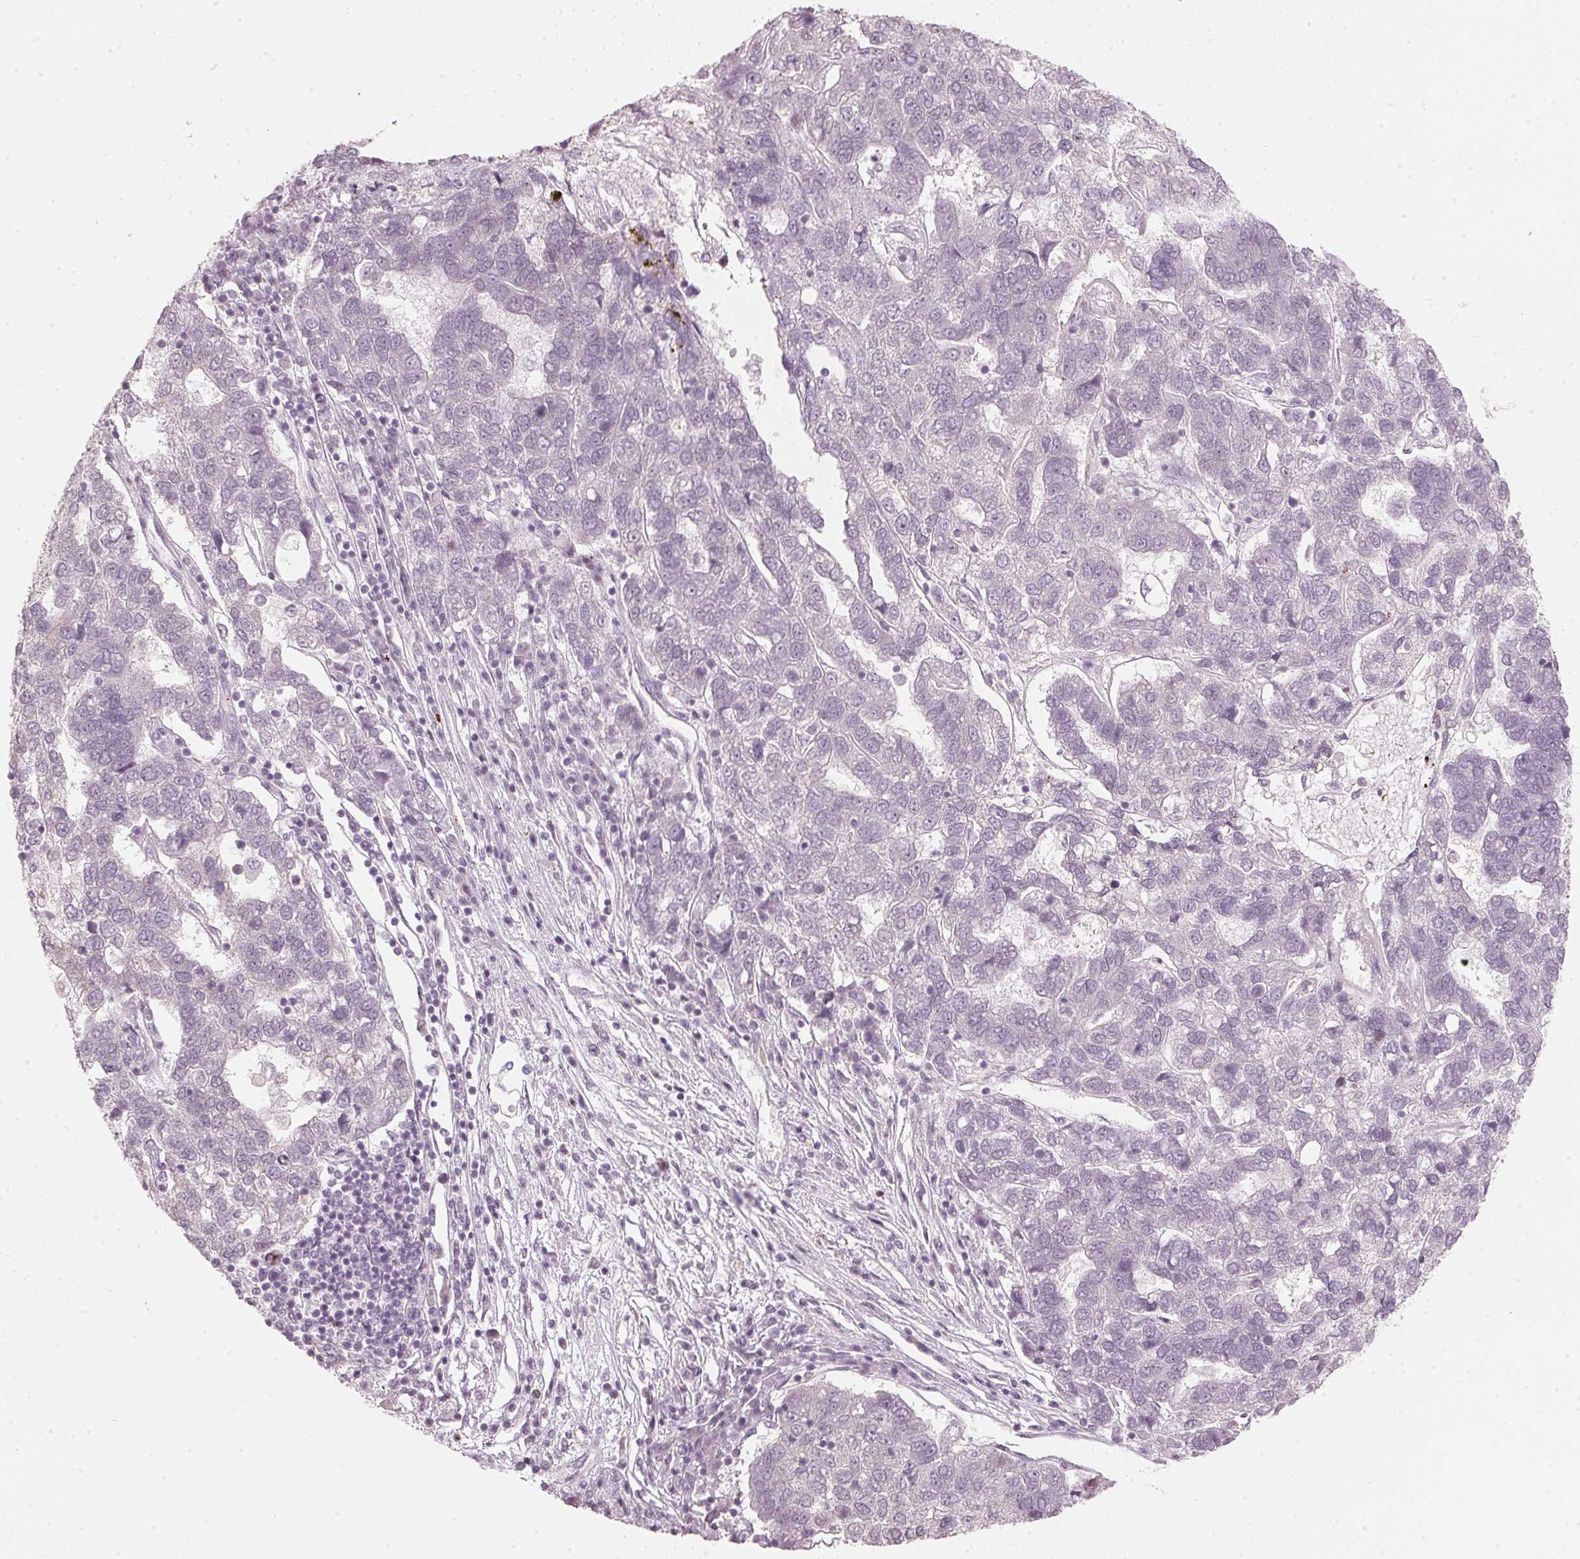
{"staining": {"intensity": "negative", "quantity": "none", "location": "none"}, "tissue": "pancreatic cancer", "cell_type": "Tumor cells", "image_type": "cancer", "snomed": [{"axis": "morphology", "description": "Adenocarcinoma, NOS"}, {"axis": "topography", "description": "Pancreas"}], "caption": "This image is of pancreatic cancer stained with immunohistochemistry (IHC) to label a protein in brown with the nuclei are counter-stained blue. There is no expression in tumor cells.", "gene": "SFRP4", "patient": {"sex": "female", "age": 61}}